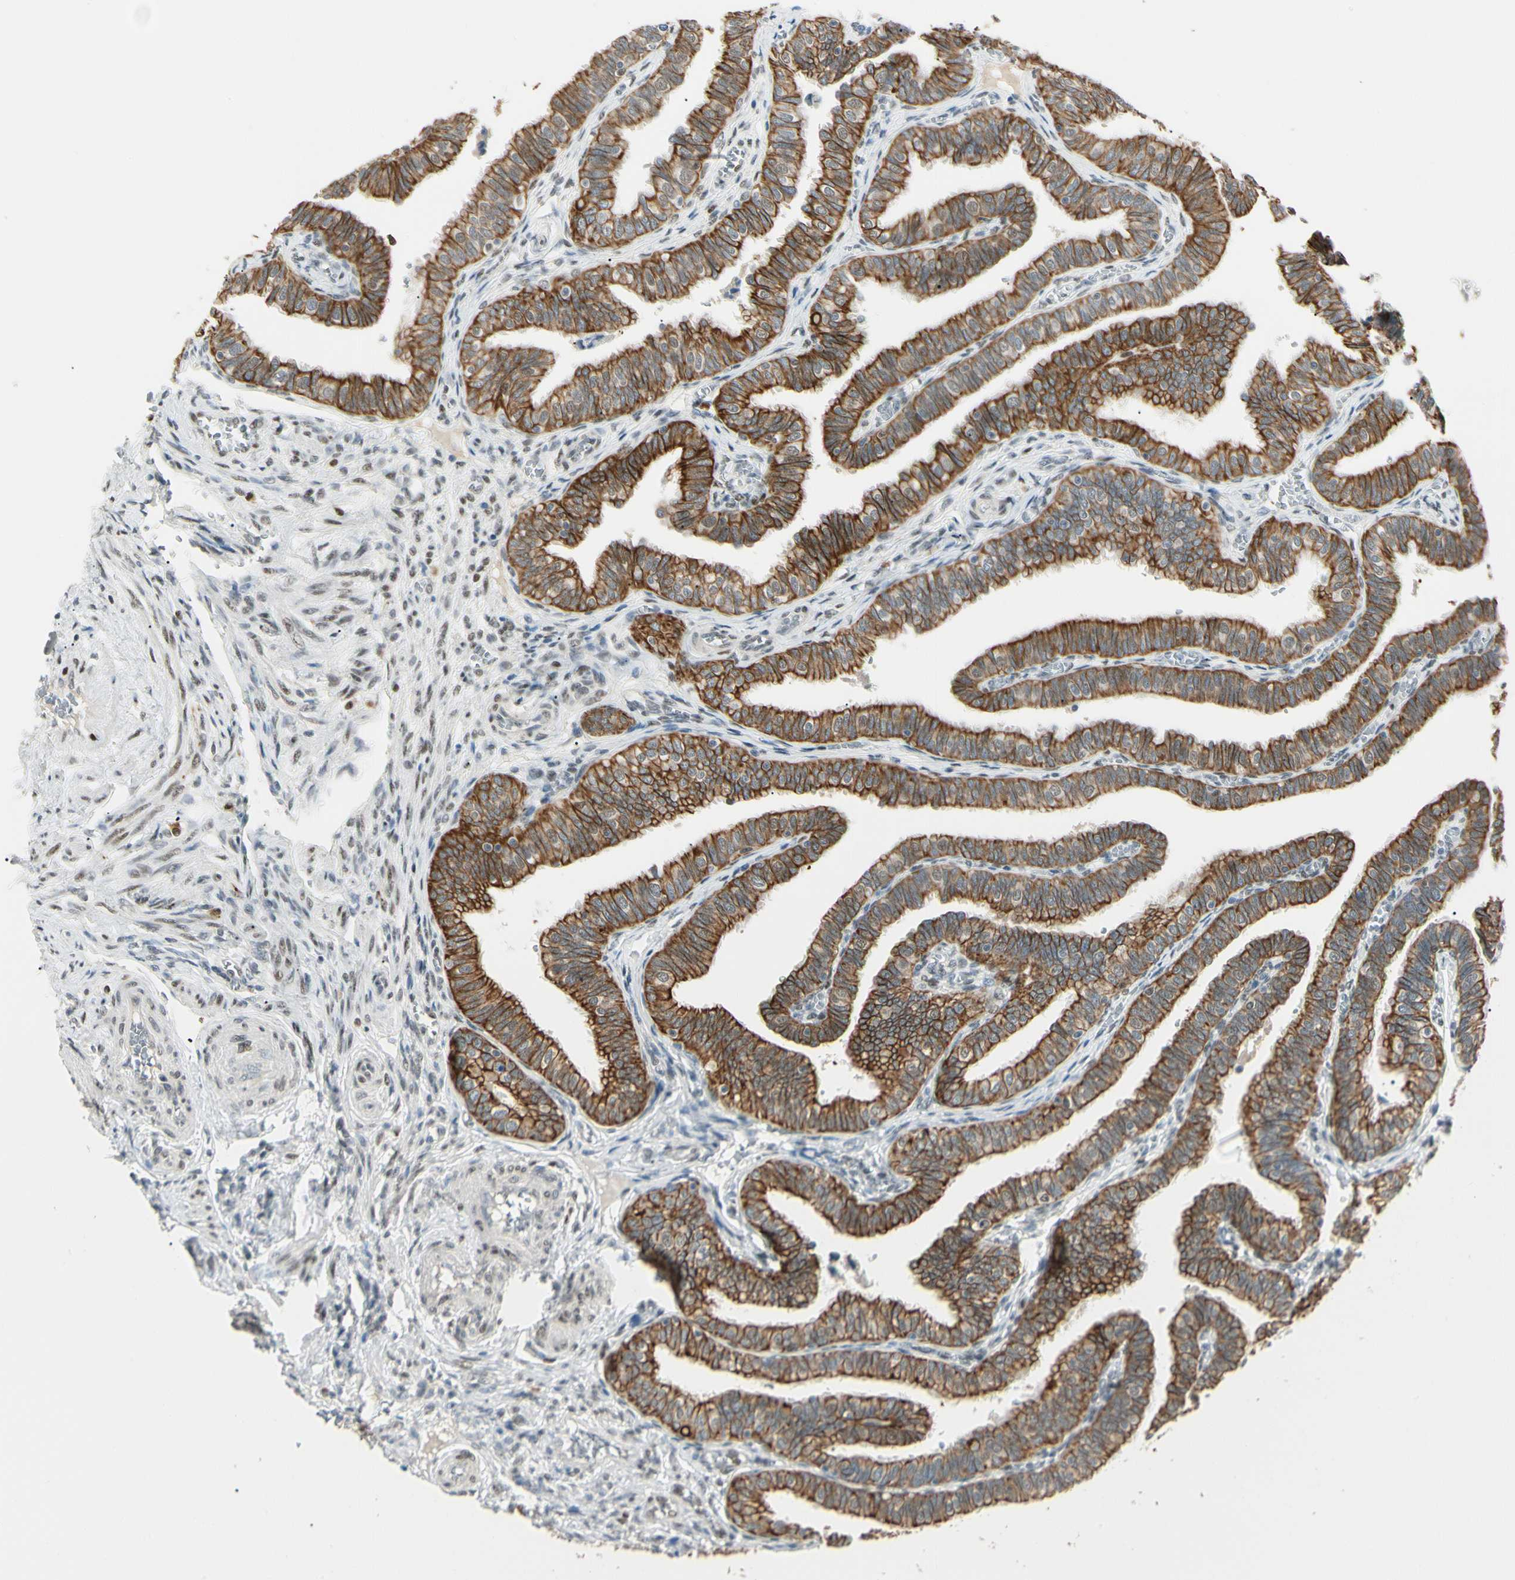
{"staining": {"intensity": "strong", "quantity": ">75%", "location": "cytoplasmic/membranous"}, "tissue": "fallopian tube", "cell_type": "Glandular cells", "image_type": "normal", "snomed": [{"axis": "morphology", "description": "Normal tissue, NOS"}, {"axis": "topography", "description": "Fallopian tube"}], "caption": "The immunohistochemical stain shows strong cytoplasmic/membranous expression in glandular cells of normal fallopian tube. (DAB (3,3'-diaminobenzidine) = brown stain, brightfield microscopy at high magnification).", "gene": "ATXN1", "patient": {"sex": "female", "age": 46}}